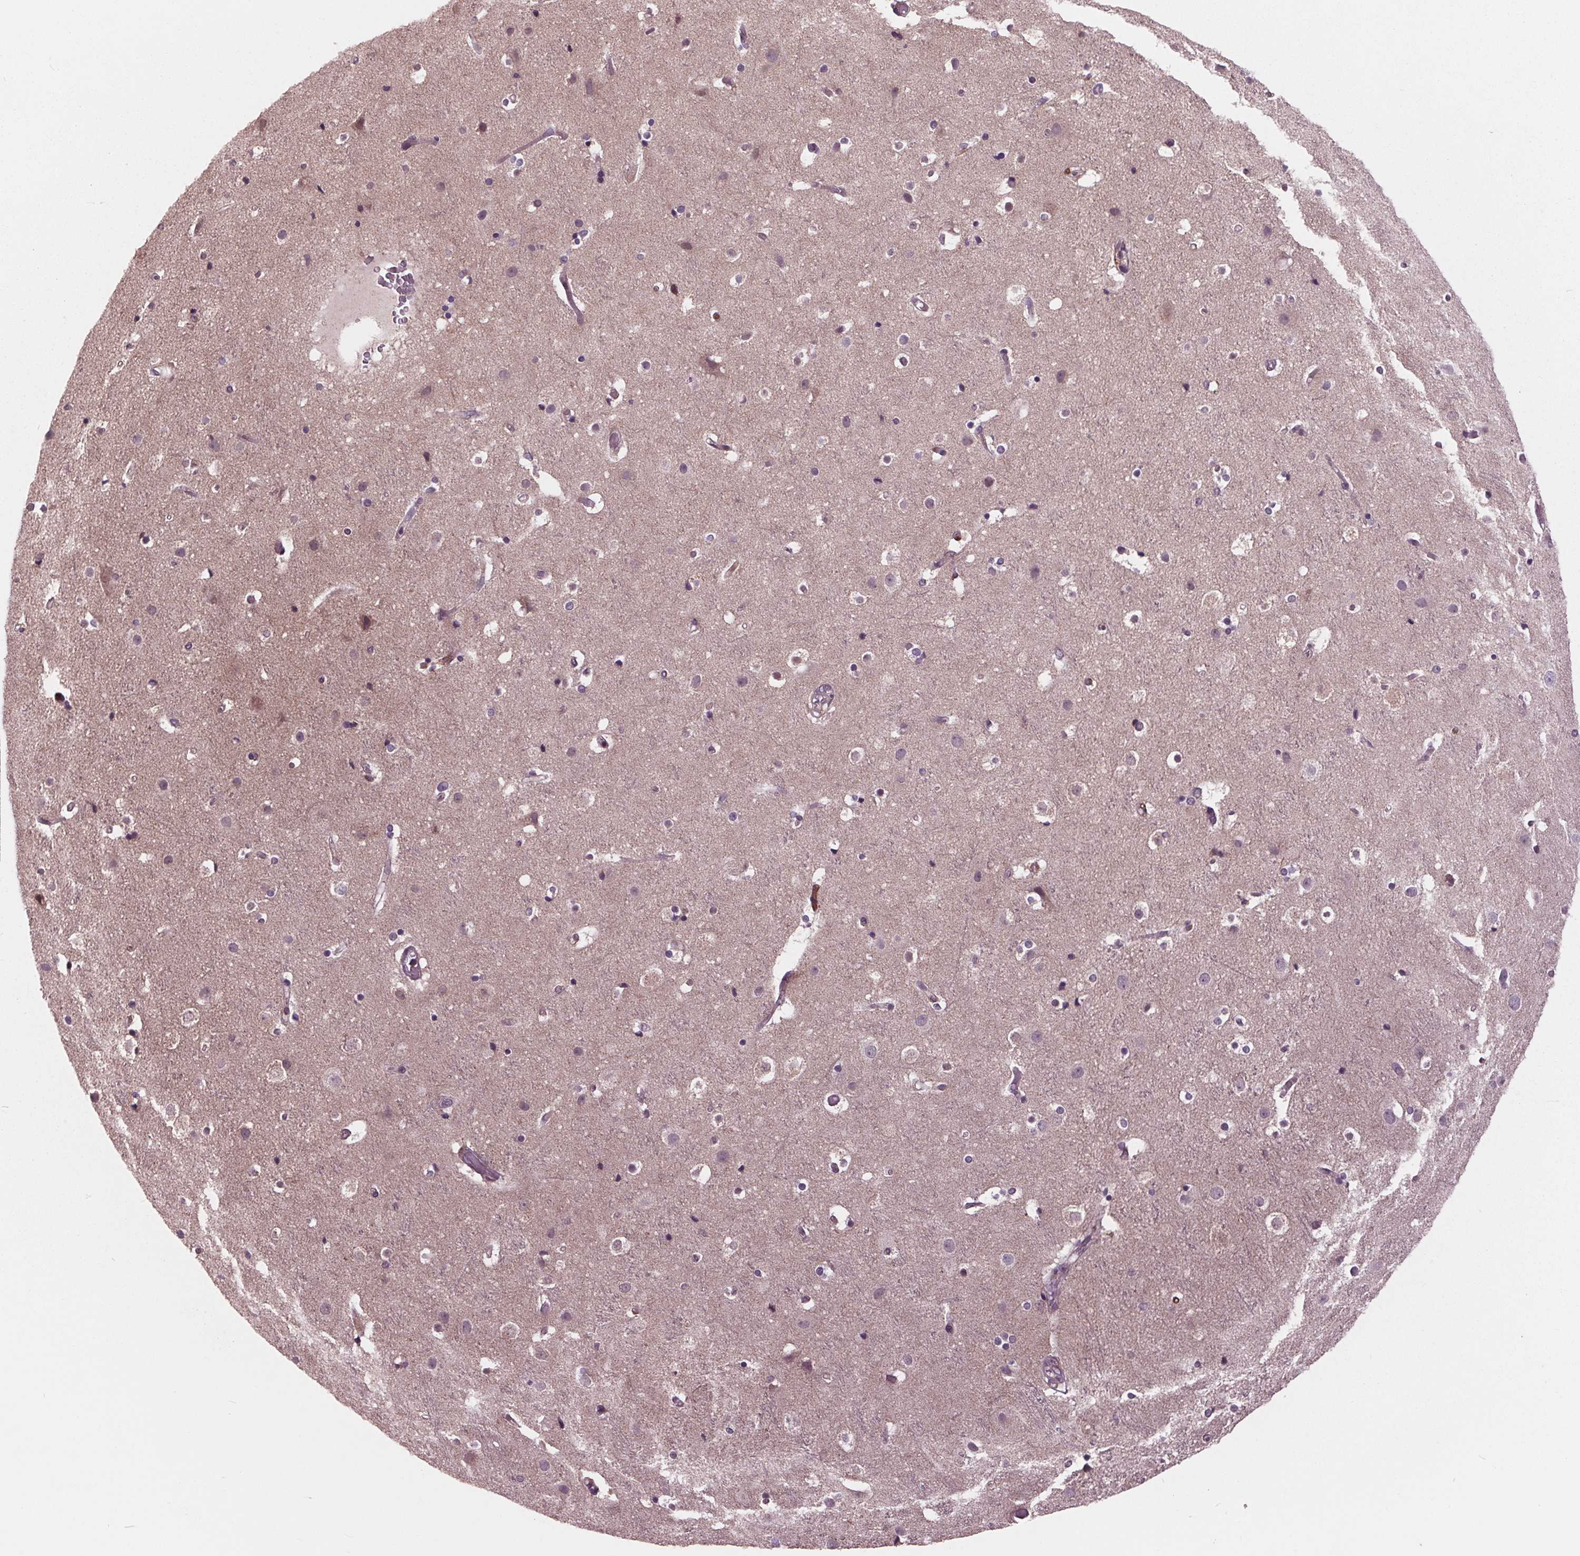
{"staining": {"intensity": "moderate", "quantity": "25%-75%", "location": "cytoplasmic/membranous"}, "tissue": "cerebral cortex", "cell_type": "Endothelial cells", "image_type": "normal", "snomed": [{"axis": "morphology", "description": "Normal tissue, NOS"}, {"axis": "topography", "description": "Cerebral cortex"}], "caption": "The image displays staining of benign cerebral cortex, revealing moderate cytoplasmic/membranous protein positivity (brown color) within endothelial cells. The protein of interest is shown in brown color, while the nuclei are stained blue.", "gene": "MAPK8", "patient": {"sex": "female", "age": 52}}